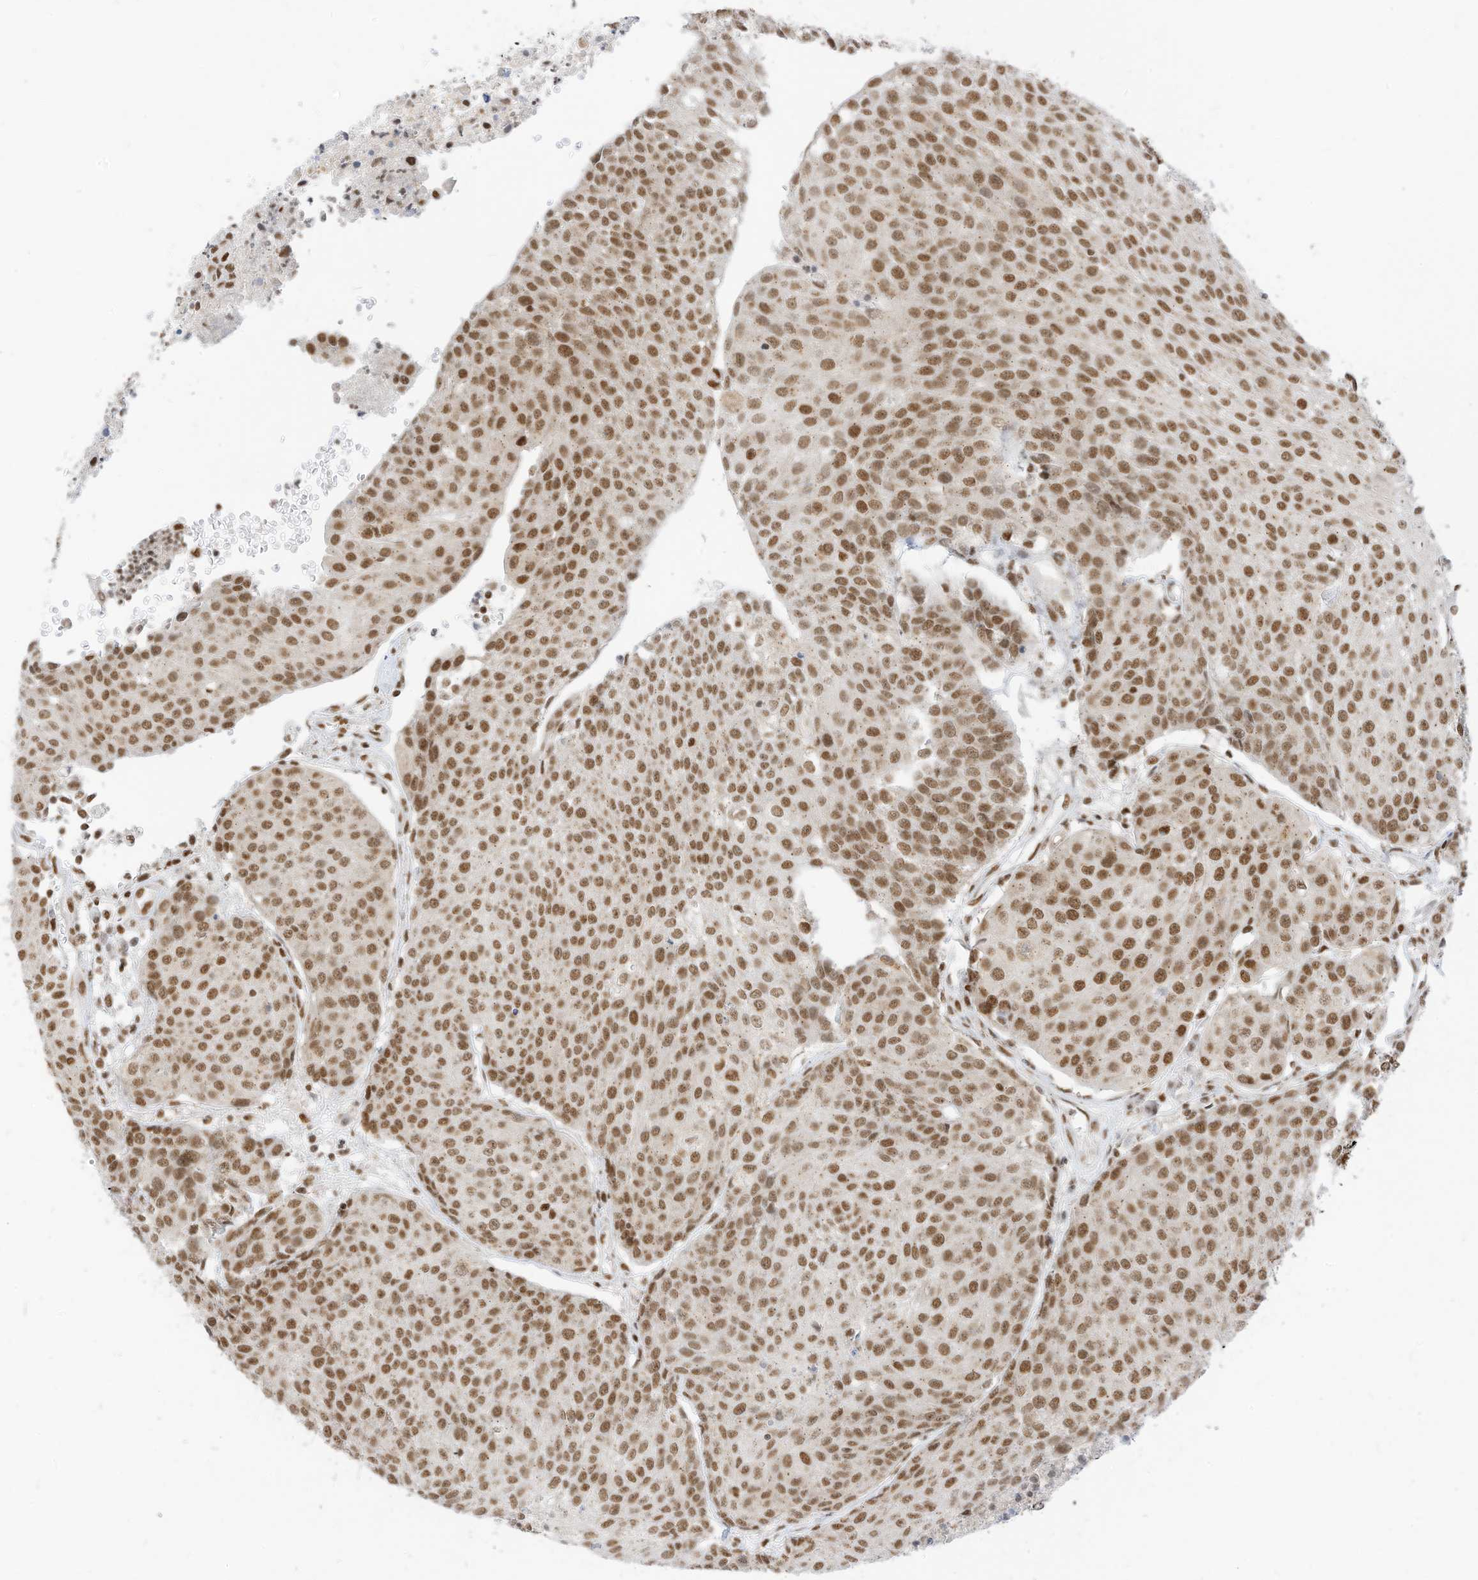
{"staining": {"intensity": "moderate", "quantity": ">75%", "location": "nuclear"}, "tissue": "urothelial cancer", "cell_type": "Tumor cells", "image_type": "cancer", "snomed": [{"axis": "morphology", "description": "Urothelial carcinoma, High grade"}, {"axis": "topography", "description": "Urinary bladder"}], "caption": "High-power microscopy captured an IHC photomicrograph of urothelial cancer, revealing moderate nuclear expression in about >75% of tumor cells.", "gene": "SMARCA2", "patient": {"sex": "female", "age": 85}}